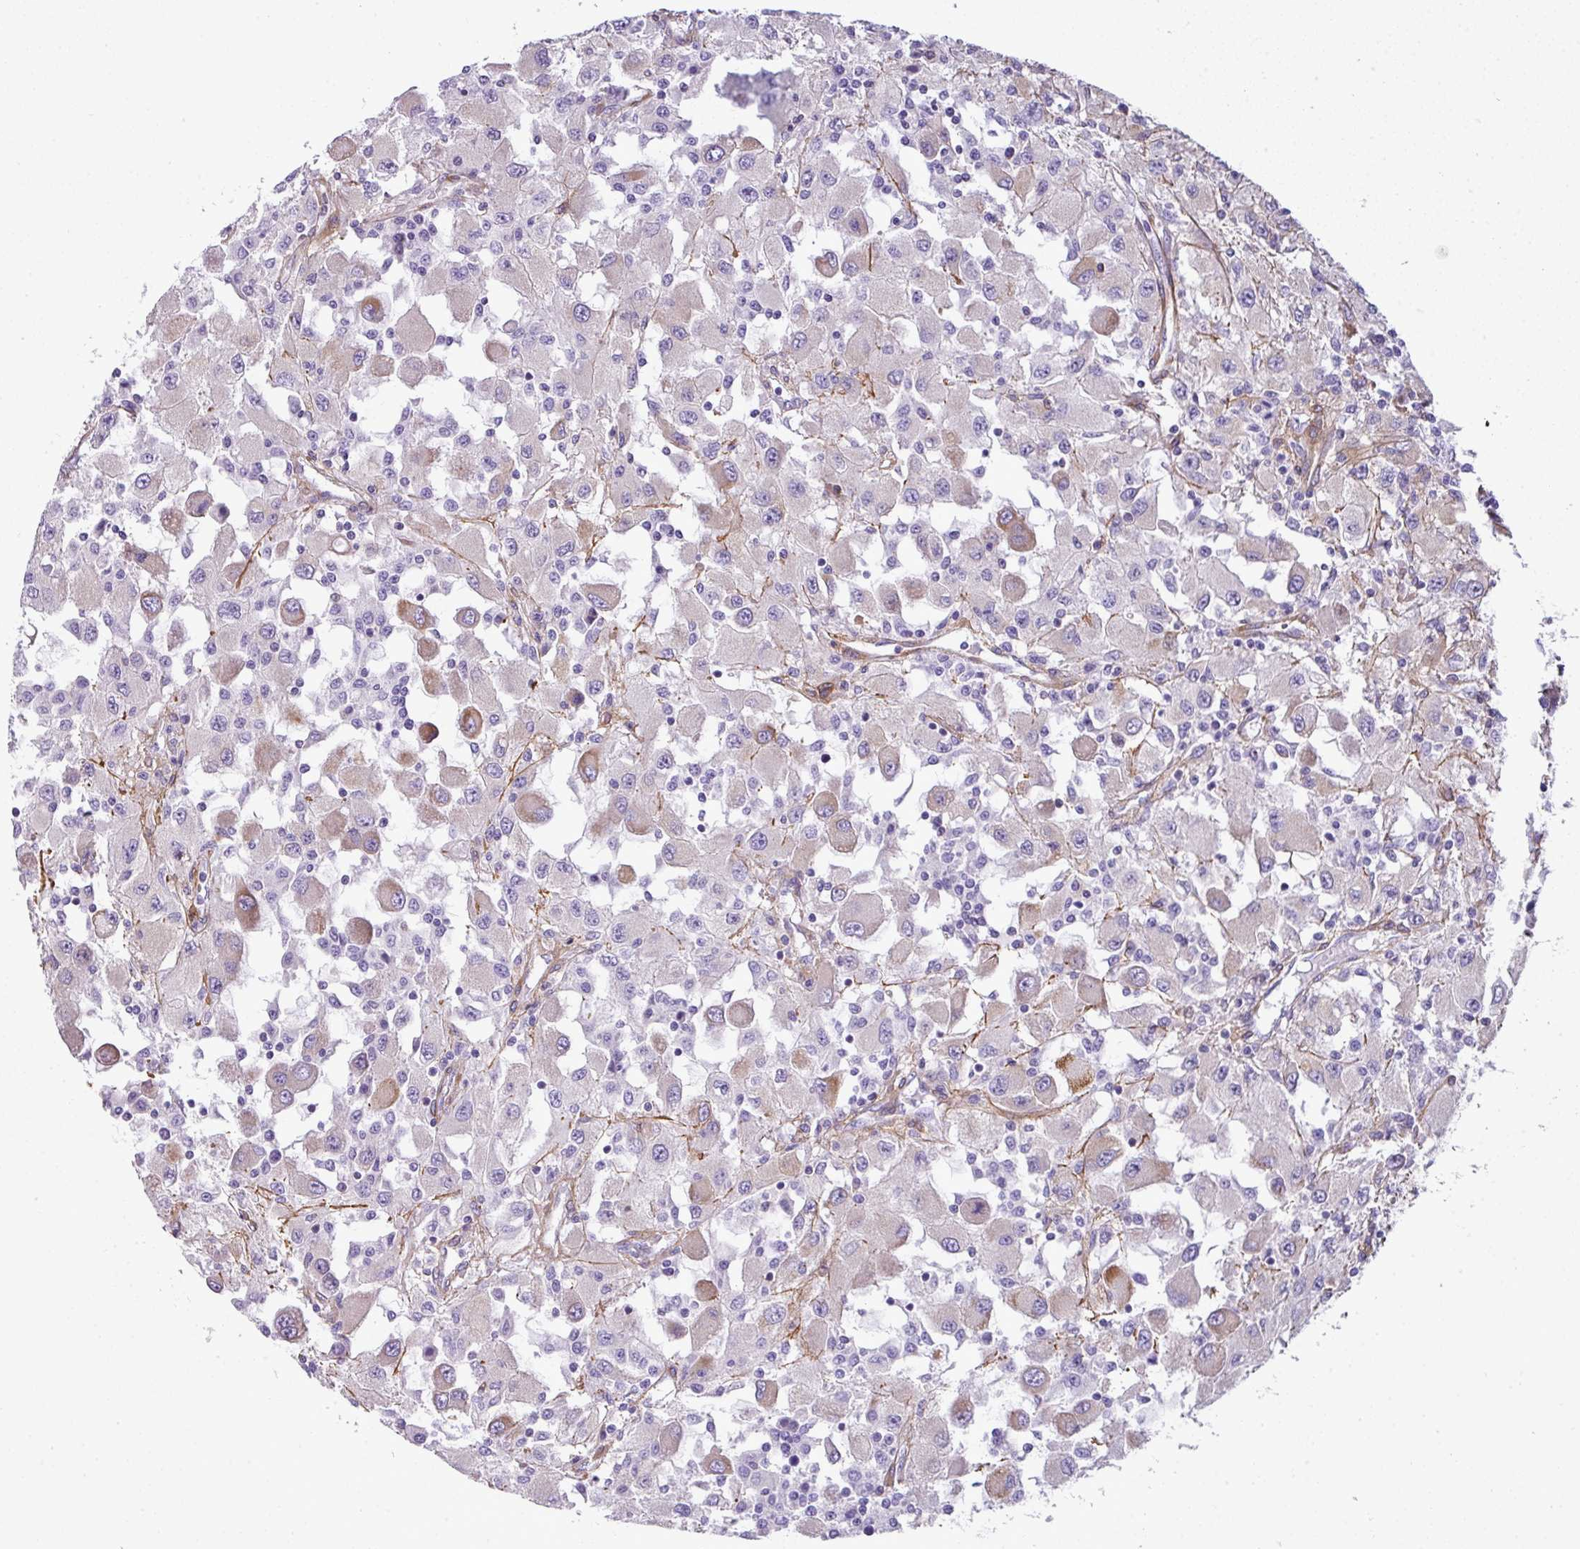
{"staining": {"intensity": "weak", "quantity": "<25%", "location": "cytoplasmic/membranous"}, "tissue": "renal cancer", "cell_type": "Tumor cells", "image_type": "cancer", "snomed": [{"axis": "morphology", "description": "Adenocarcinoma, NOS"}, {"axis": "topography", "description": "Kidney"}], "caption": "Adenocarcinoma (renal) was stained to show a protein in brown. There is no significant expression in tumor cells. (Stains: DAB immunohistochemistry (IHC) with hematoxylin counter stain, Microscopy: brightfield microscopy at high magnification).", "gene": "PARD6G", "patient": {"sex": "female", "age": 67}}